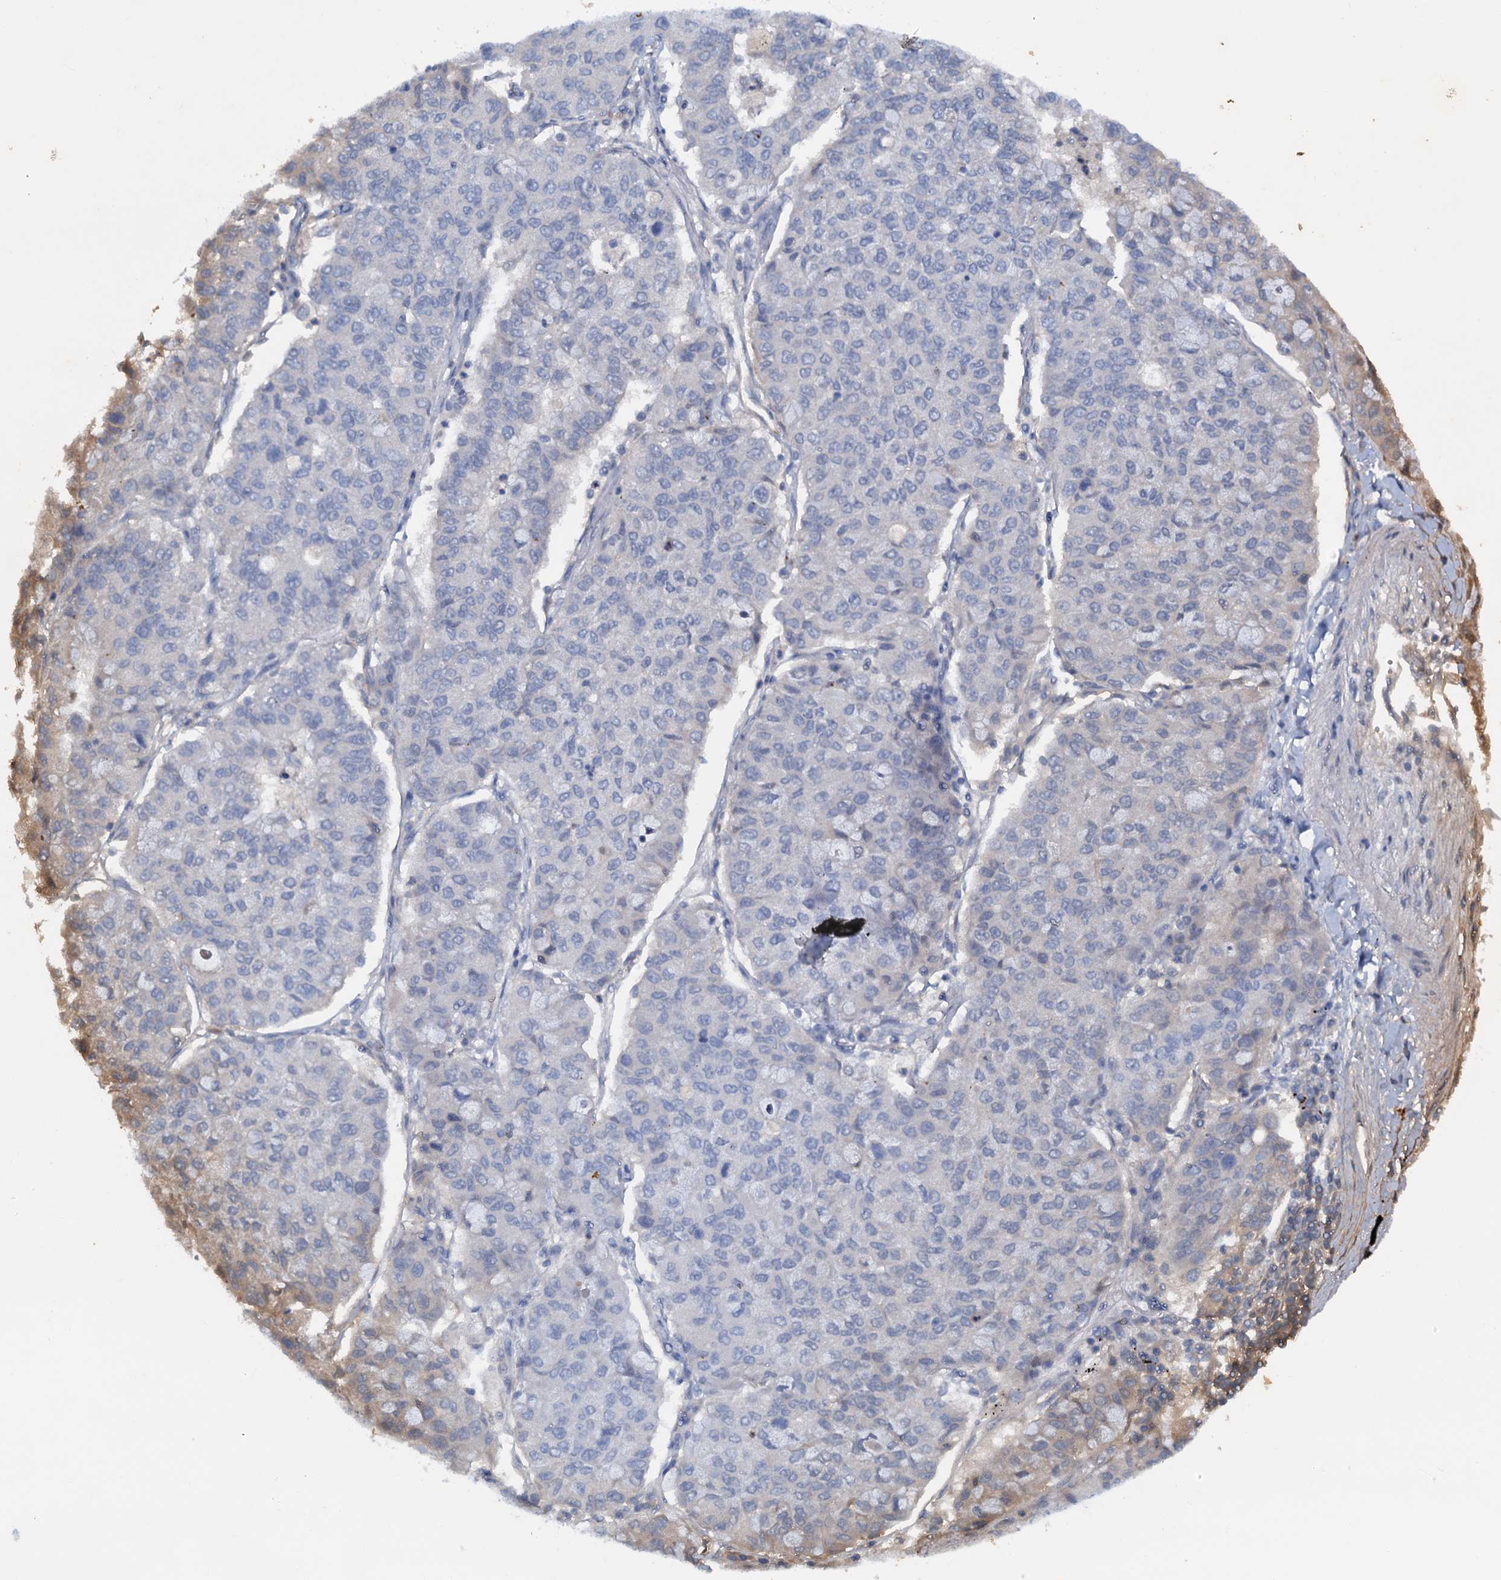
{"staining": {"intensity": "negative", "quantity": "none", "location": "none"}, "tissue": "lung cancer", "cell_type": "Tumor cells", "image_type": "cancer", "snomed": [{"axis": "morphology", "description": "Squamous cell carcinoma, NOS"}, {"axis": "topography", "description": "Lung"}], "caption": "Tumor cells show no significant expression in squamous cell carcinoma (lung). (Immunohistochemistry, brightfield microscopy, high magnification).", "gene": "PTGES3", "patient": {"sex": "male", "age": 74}}